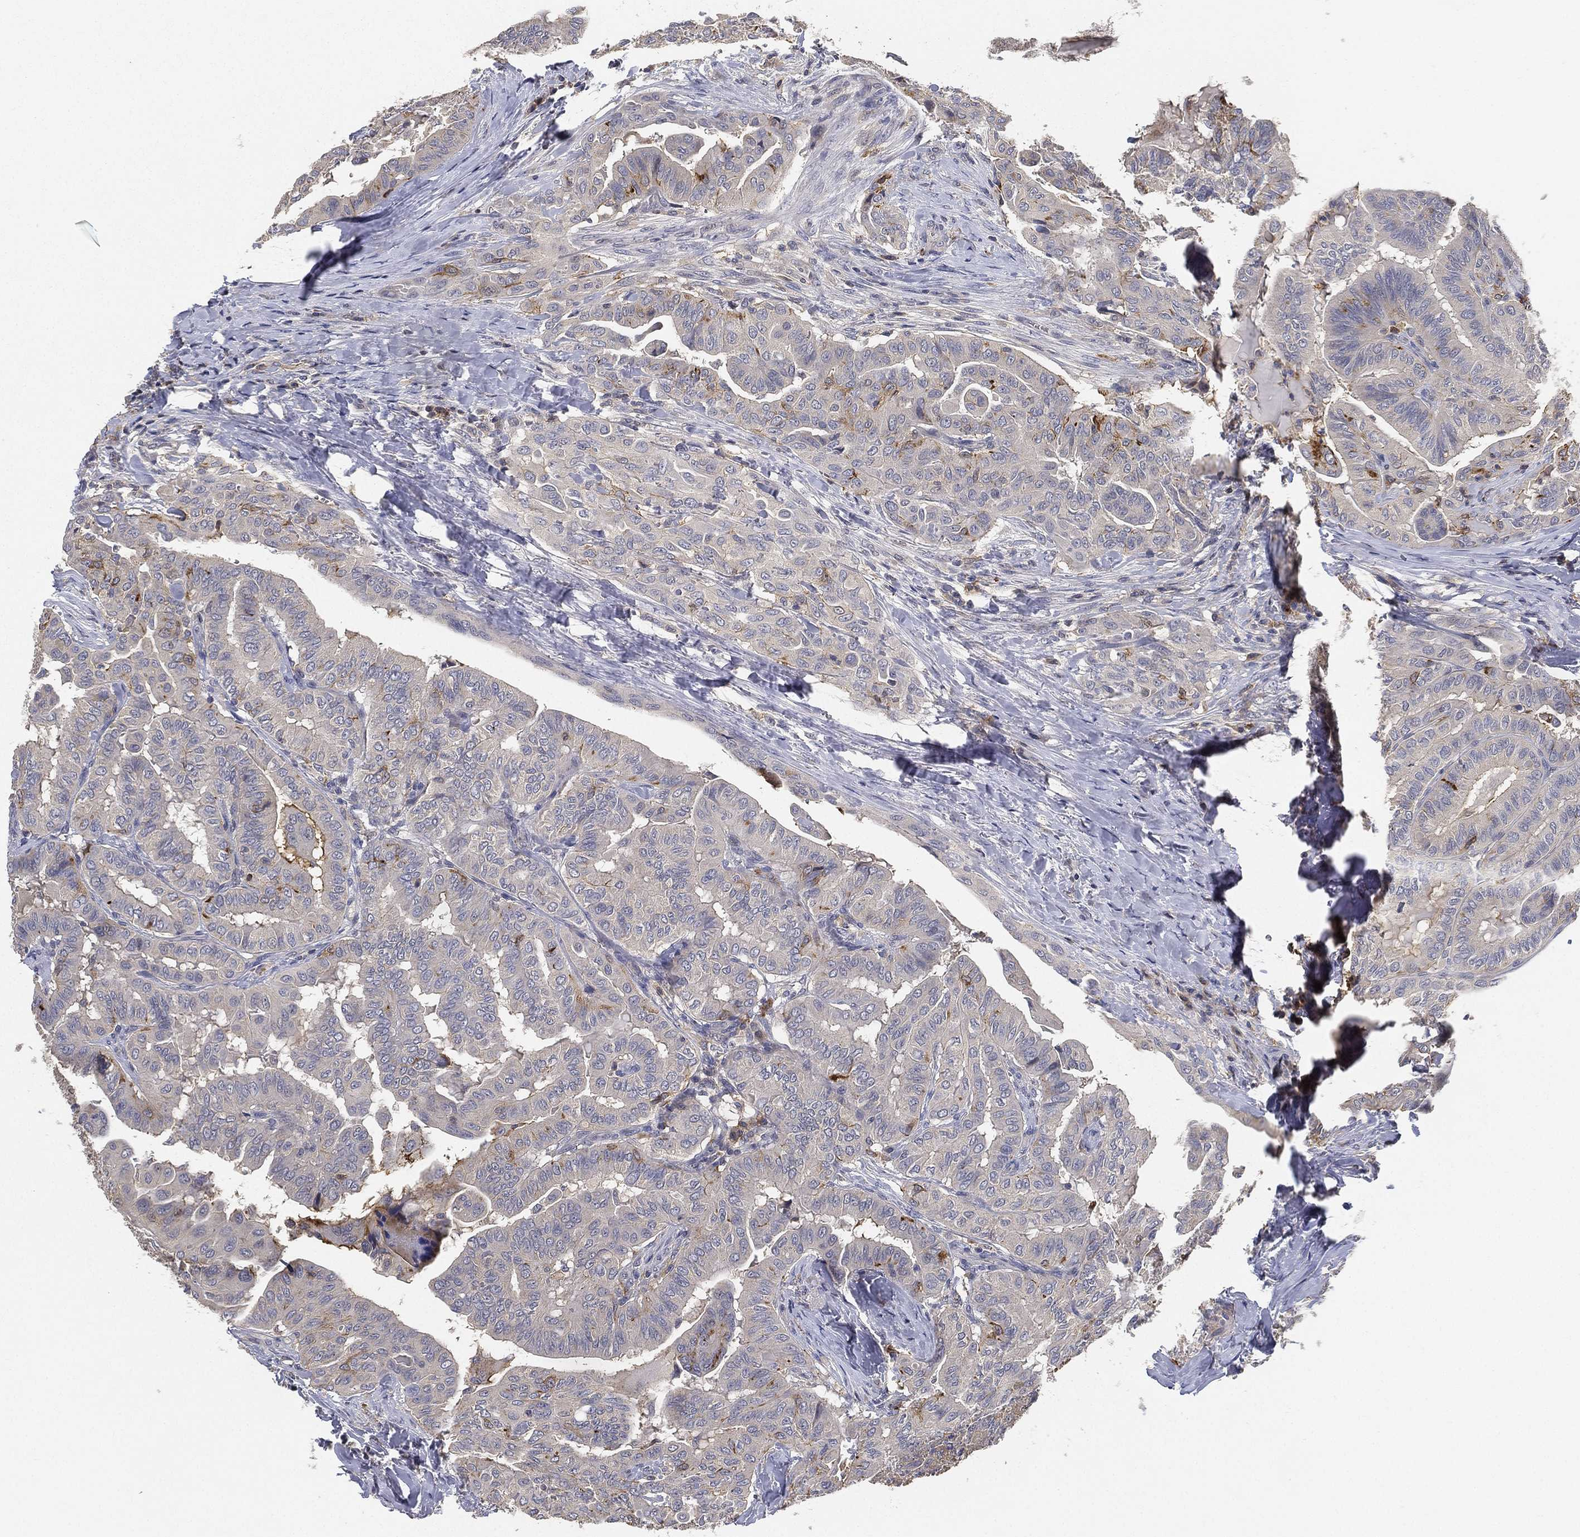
{"staining": {"intensity": "negative", "quantity": "none", "location": "none"}, "tissue": "thyroid cancer", "cell_type": "Tumor cells", "image_type": "cancer", "snomed": [{"axis": "morphology", "description": "Papillary adenocarcinoma, NOS"}, {"axis": "topography", "description": "Thyroid gland"}], "caption": "Tumor cells show no significant positivity in thyroid cancer.", "gene": "CFAP251", "patient": {"sex": "female", "age": 68}}